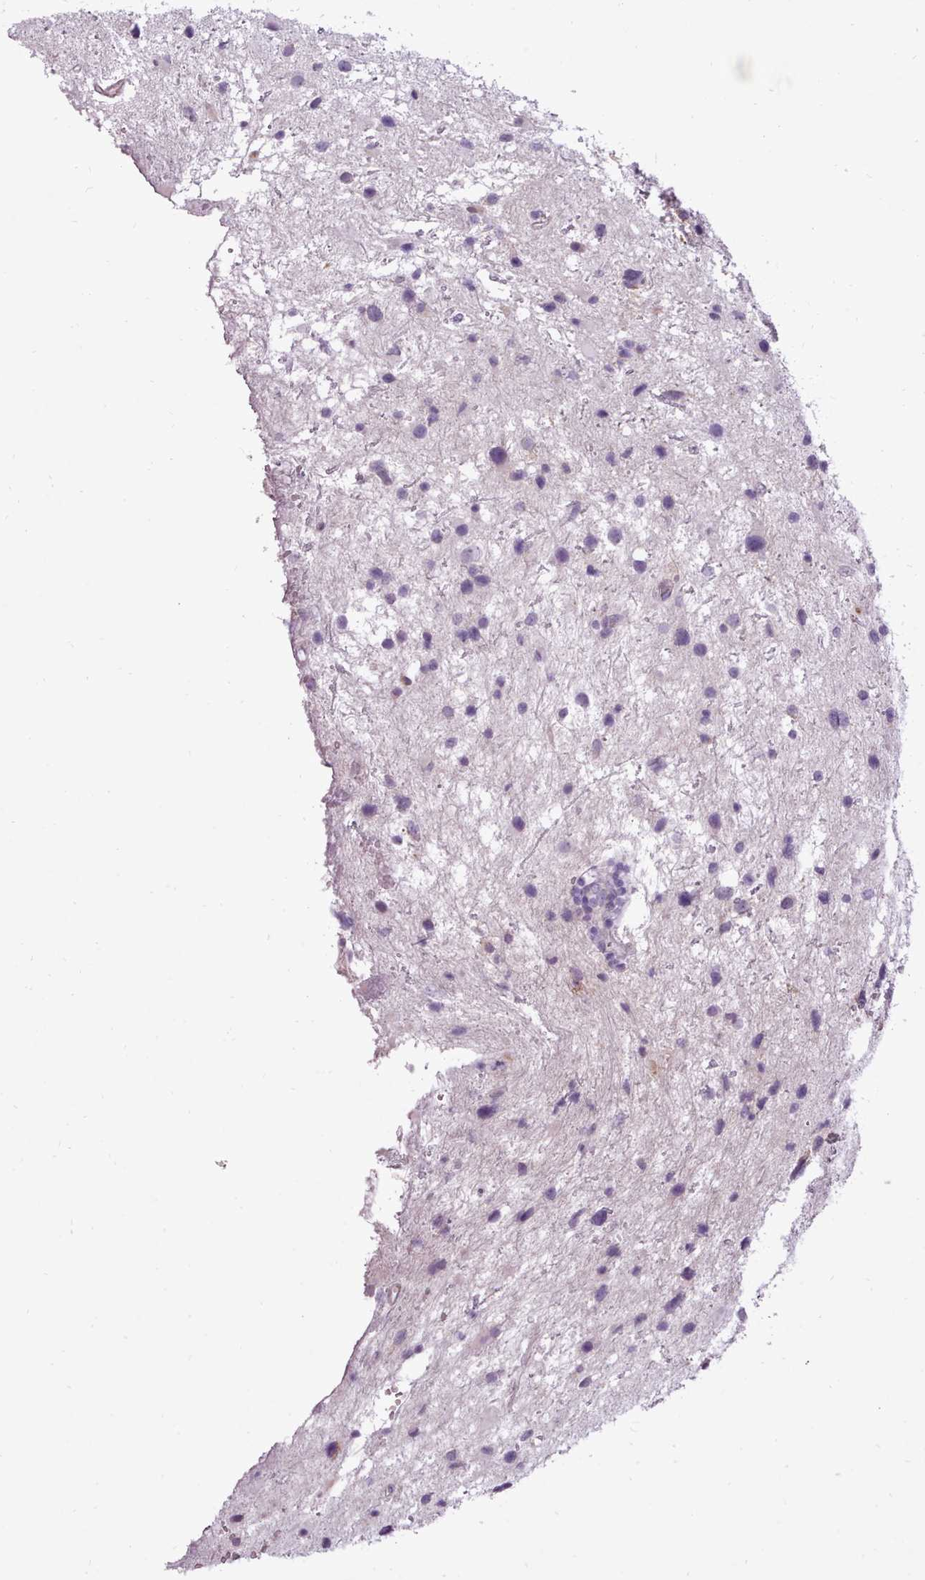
{"staining": {"intensity": "negative", "quantity": "none", "location": "none"}, "tissue": "glioma", "cell_type": "Tumor cells", "image_type": "cancer", "snomed": [{"axis": "morphology", "description": "Glioma, malignant, Low grade"}, {"axis": "topography", "description": "Brain"}], "caption": "IHC histopathology image of glioma stained for a protein (brown), which displays no expression in tumor cells.", "gene": "ATRAID", "patient": {"sex": "female", "age": 32}}